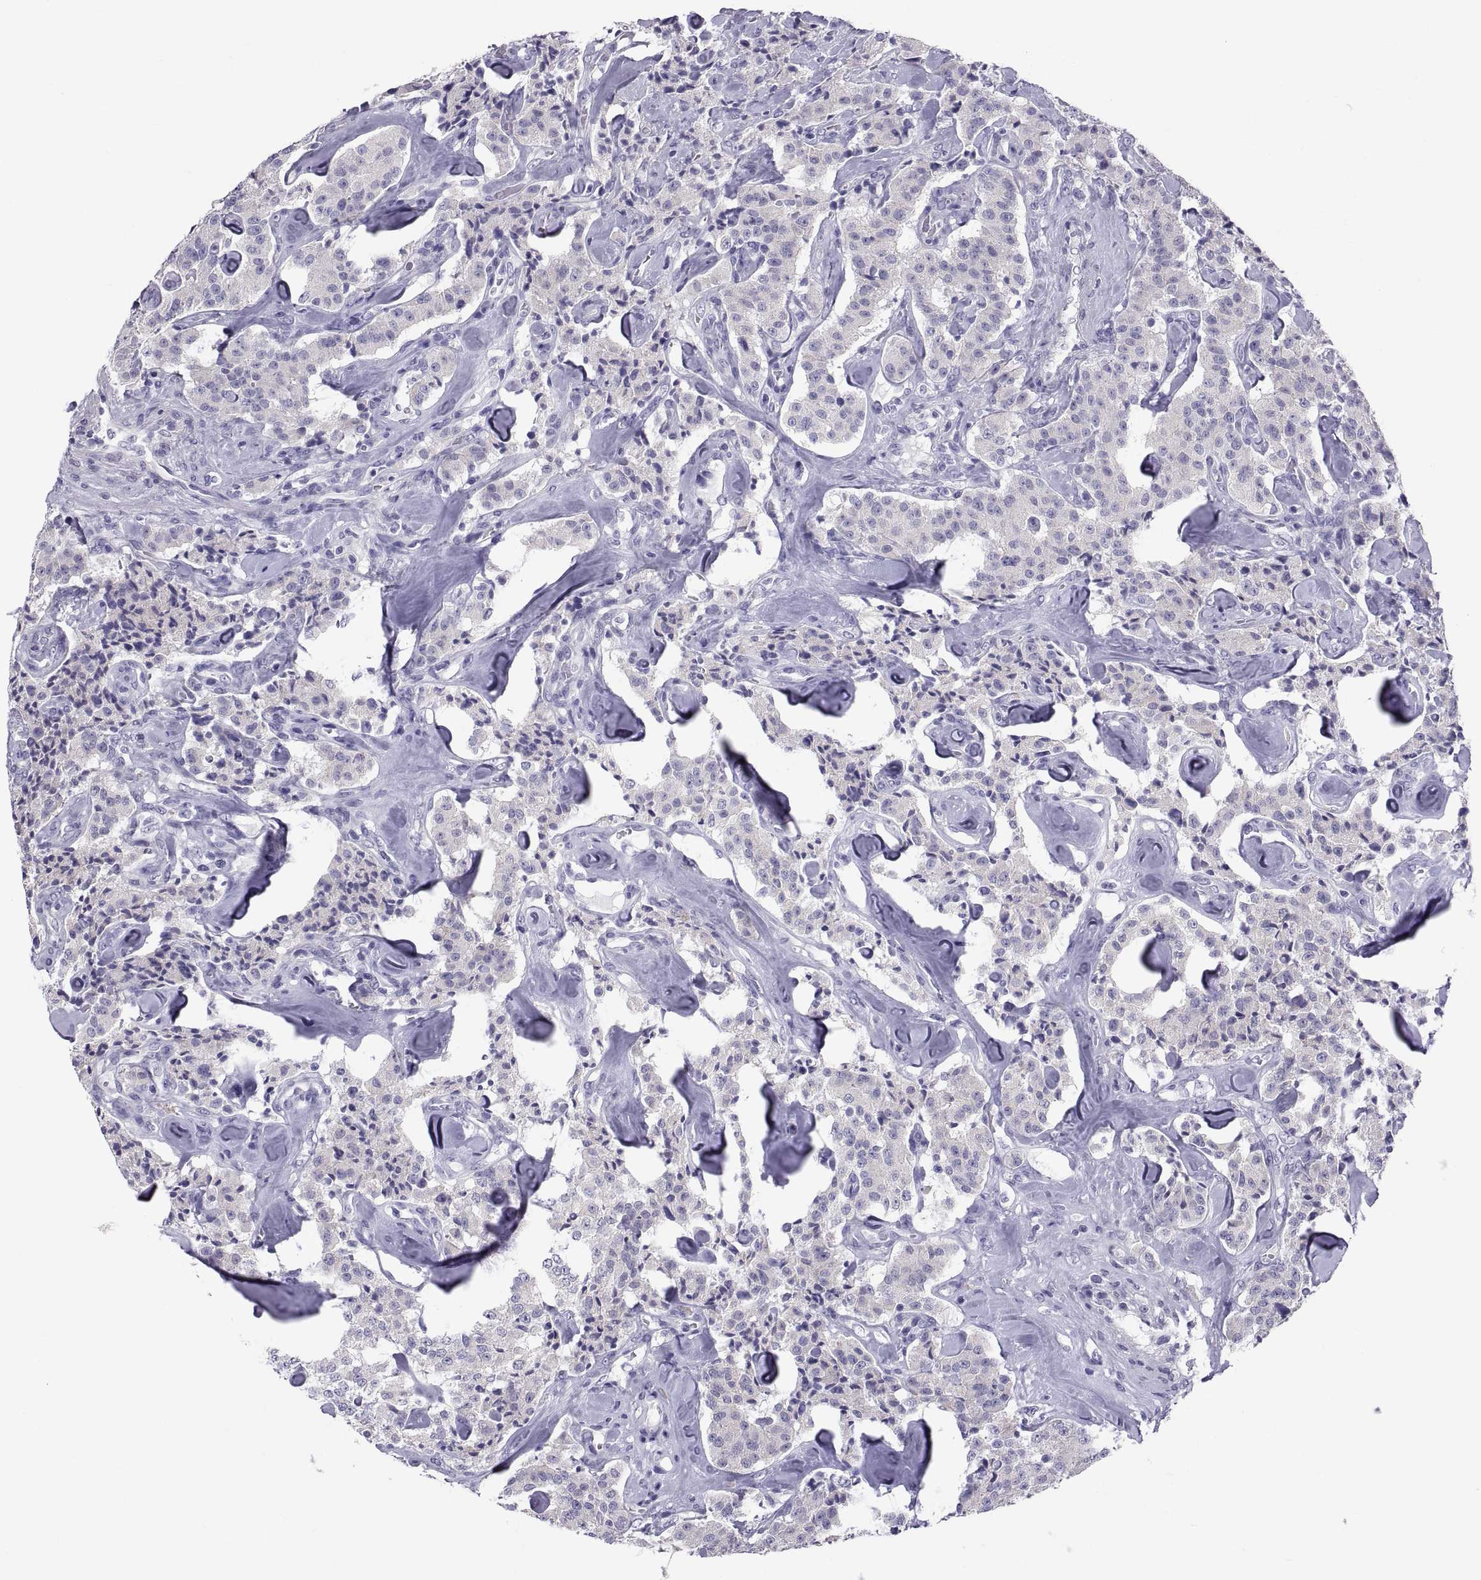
{"staining": {"intensity": "negative", "quantity": "none", "location": "none"}, "tissue": "carcinoid", "cell_type": "Tumor cells", "image_type": "cancer", "snomed": [{"axis": "morphology", "description": "Carcinoid, malignant, NOS"}, {"axis": "topography", "description": "Pancreas"}], "caption": "The IHC histopathology image has no significant staining in tumor cells of malignant carcinoid tissue.", "gene": "RNASE12", "patient": {"sex": "male", "age": 41}}